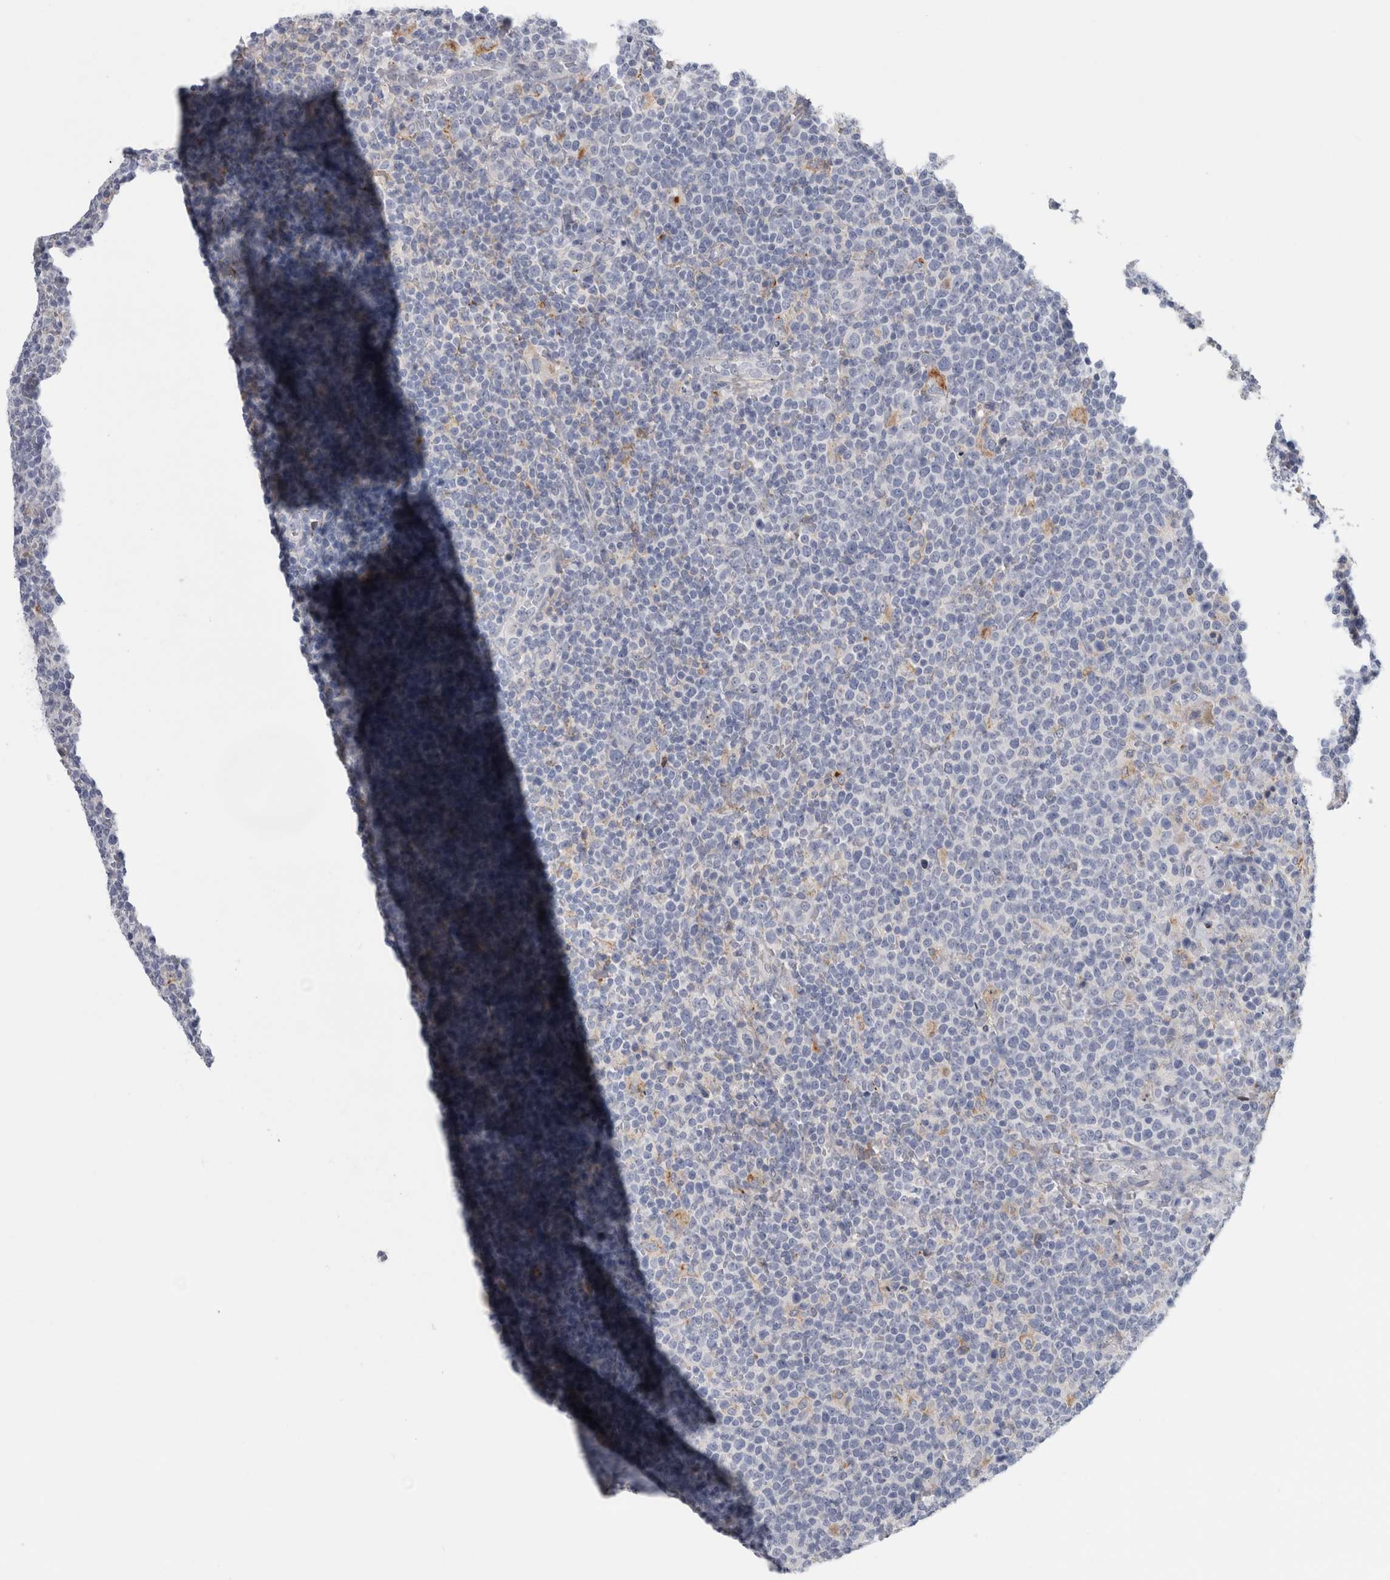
{"staining": {"intensity": "negative", "quantity": "none", "location": "none"}, "tissue": "lymphoma", "cell_type": "Tumor cells", "image_type": "cancer", "snomed": [{"axis": "morphology", "description": "Malignant lymphoma, non-Hodgkin's type, High grade"}, {"axis": "topography", "description": "Lymph node"}], "caption": "The histopathology image demonstrates no significant staining in tumor cells of lymphoma. (DAB (3,3'-diaminobenzidine) immunohistochemistry (IHC) visualized using brightfield microscopy, high magnification).", "gene": "DNAJC24", "patient": {"sex": "male", "age": 61}}